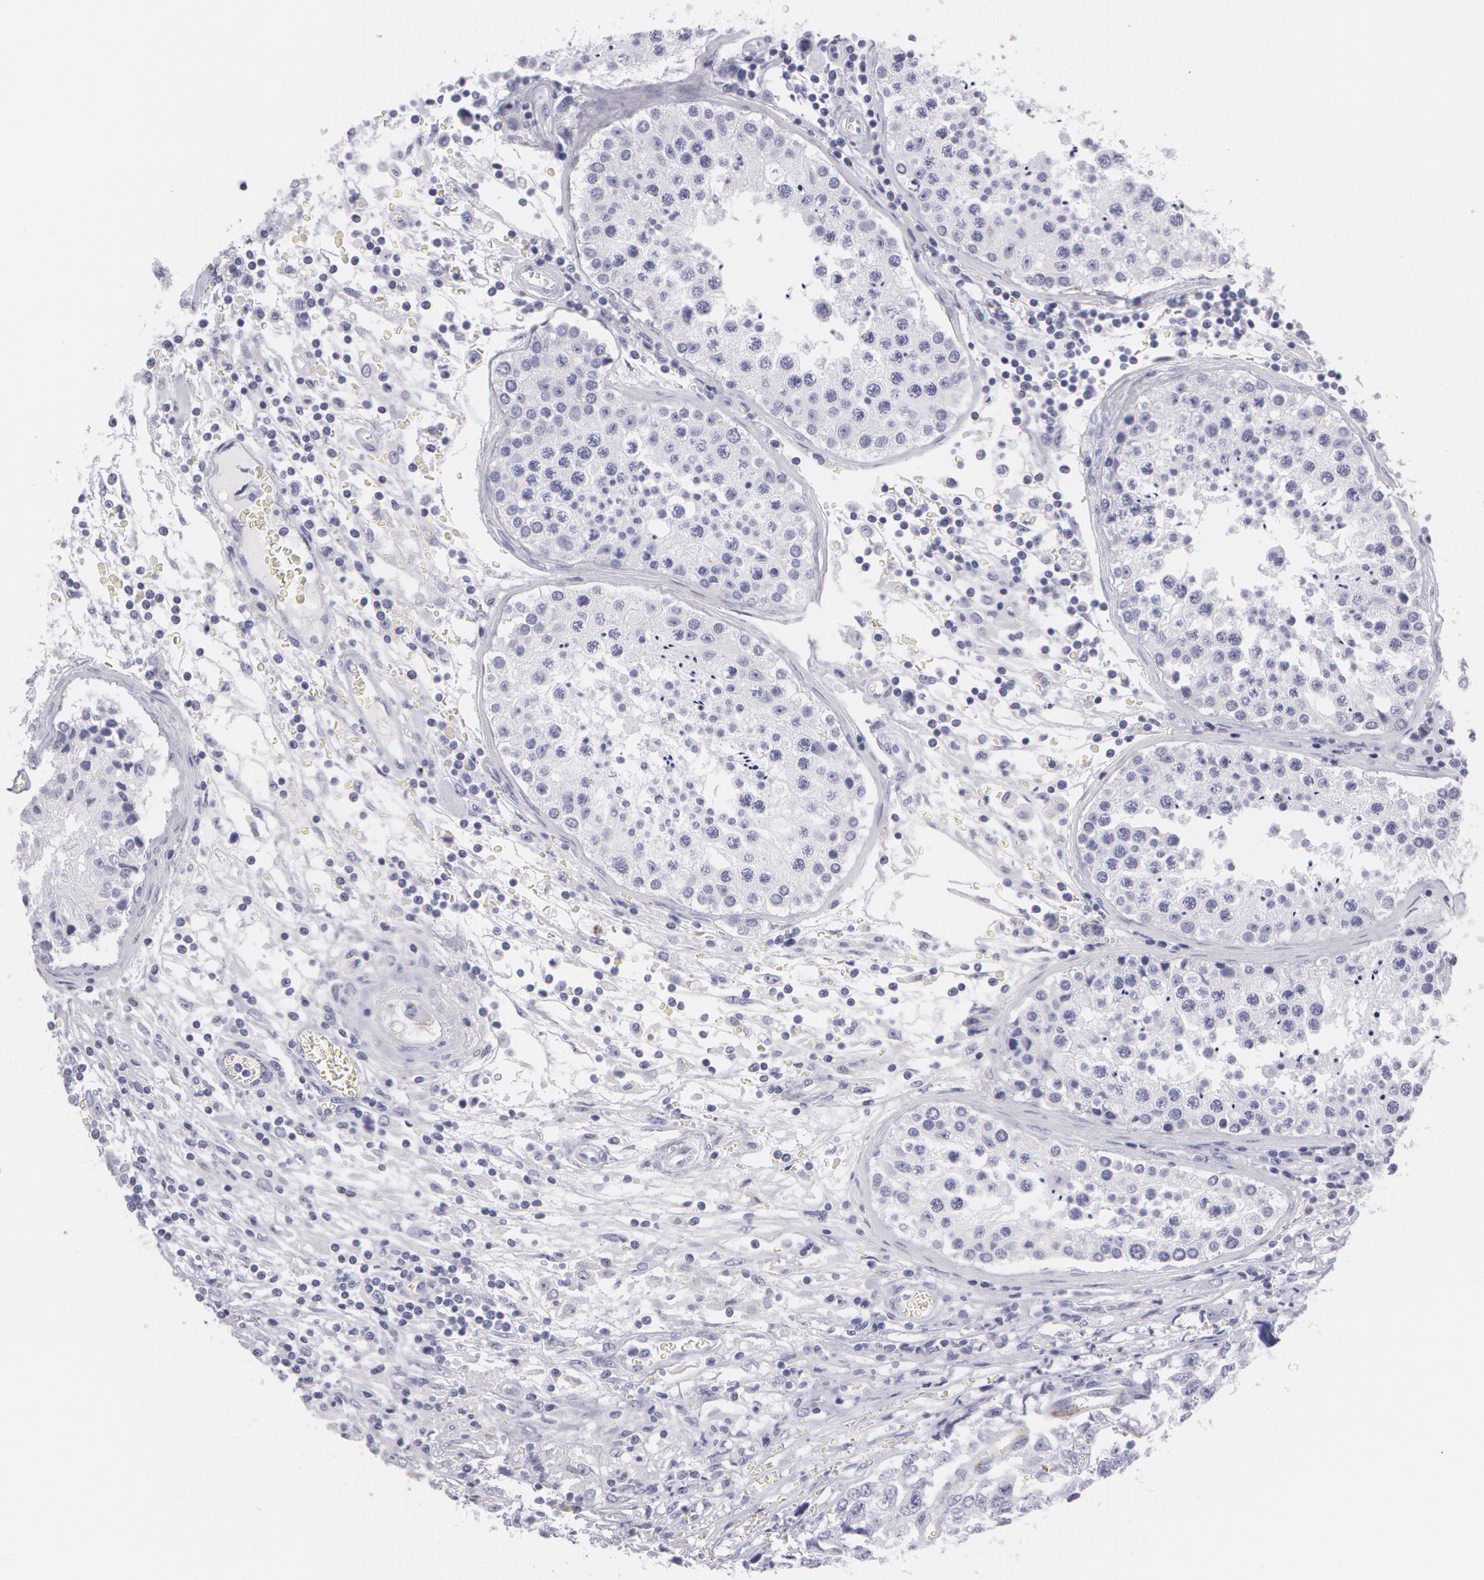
{"staining": {"intensity": "negative", "quantity": "none", "location": "none"}, "tissue": "testis cancer", "cell_type": "Tumor cells", "image_type": "cancer", "snomed": [{"axis": "morphology", "description": "Carcinoma, Embryonal, NOS"}, {"axis": "topography", "description": "Testis"}], "caption": "Immunohistochemical staining of testis cancer reveals no significant positivity in tumor cells. (DAB (3,3'-diaminobenzidine) immunohistochemistry, high magnification).", "gene": "AMACR", "patient": {"sex": "male", "age": 31}}